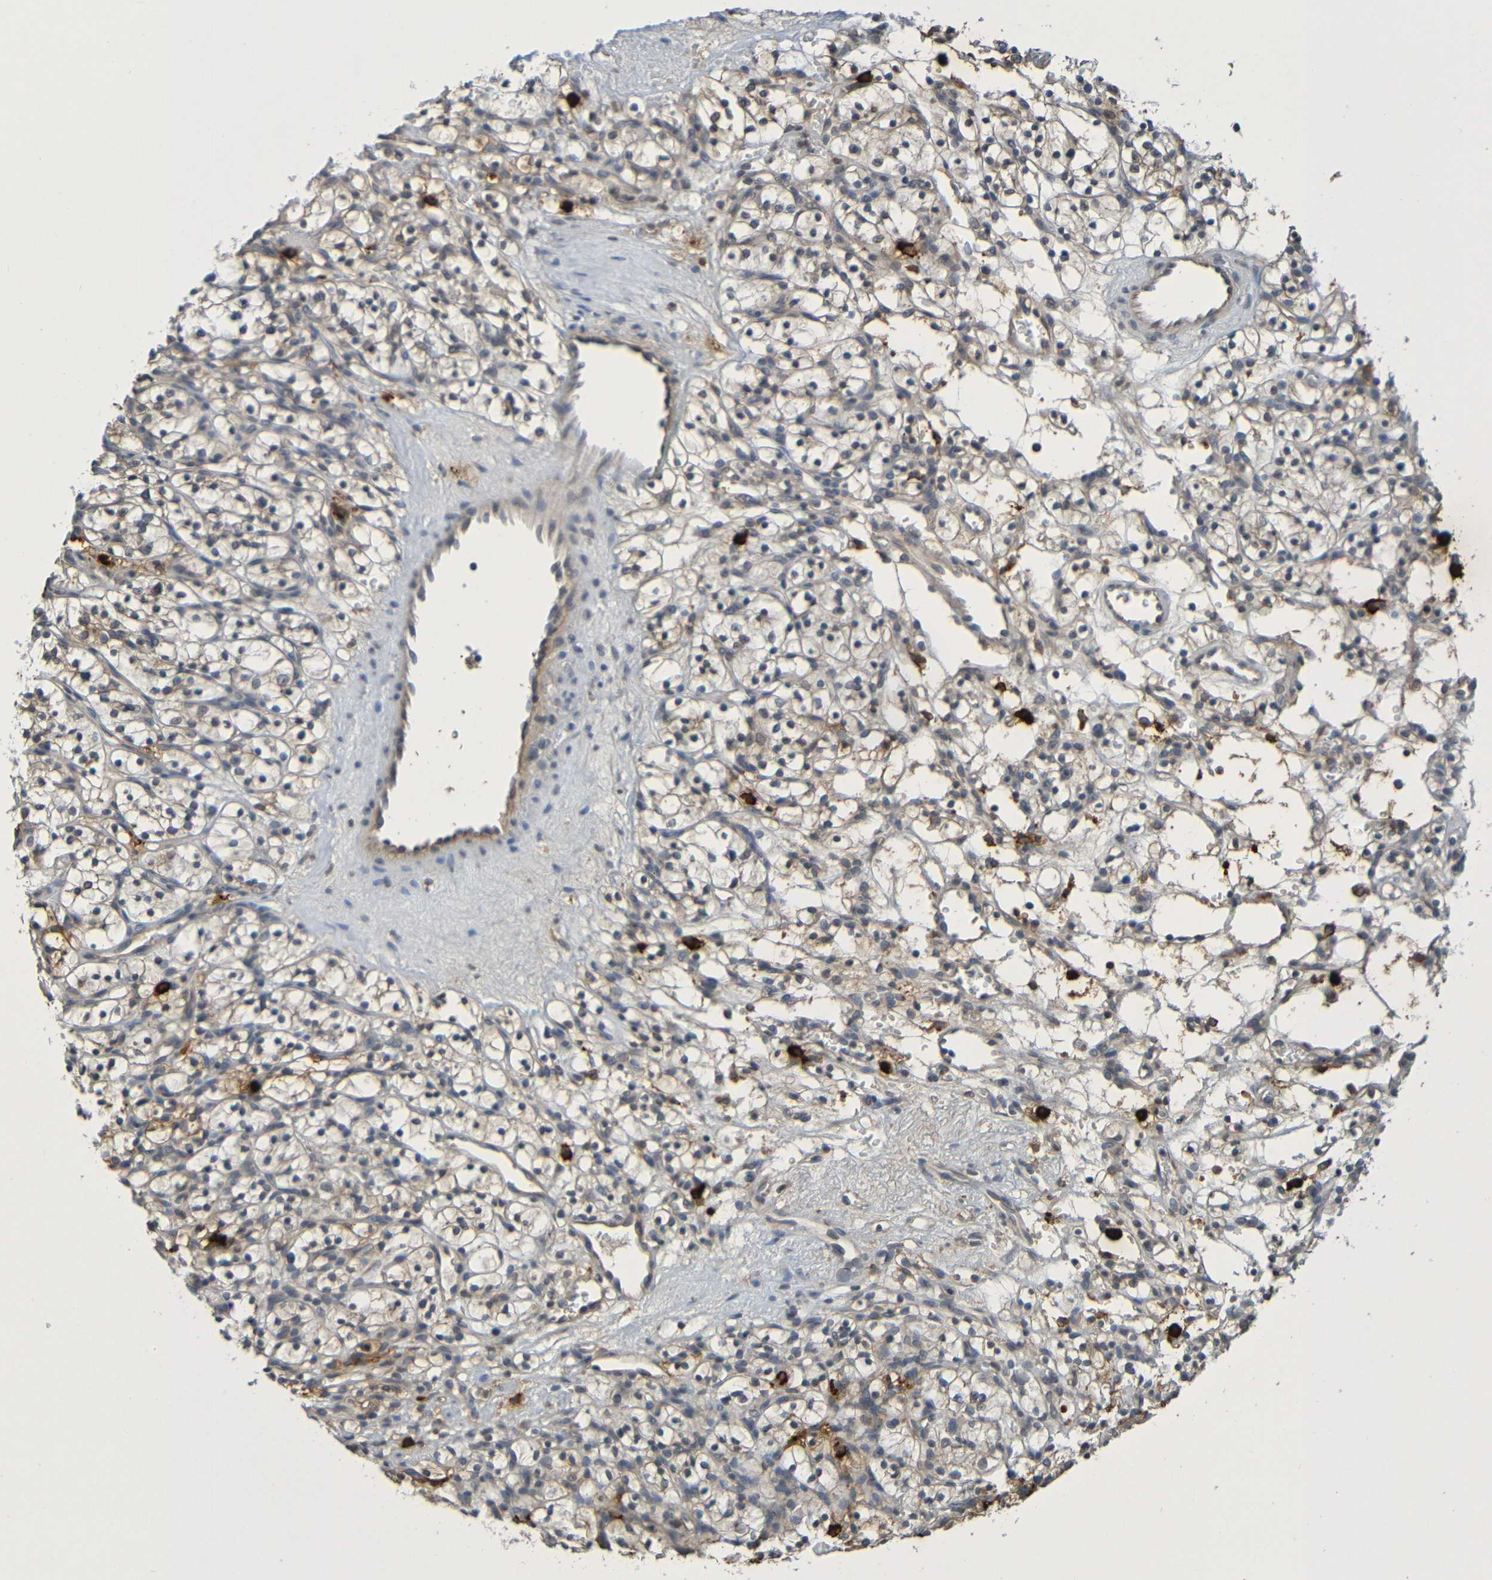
{"staining": {"intensity": "weak", "quantity": ">75%", "location": "cytoplasmic/membranous"}, "tissue": "renal cancer", "cell_type": "Tumor cells", "image_type": "cancer", "snomed": [{"axis": "morphology", "description": "Adenocarcinoma, NOS"}, {"axis": "topography", "description": "Kidney"}], "caption": "Renal adenocarcinoma was stained to show a protein in brown. There is low levels of weak cytoplasmic/membranous expression in about >75% of tumor cells.", "gene": "C3AR1", "patient": {"sex": "female", "age": 57}}